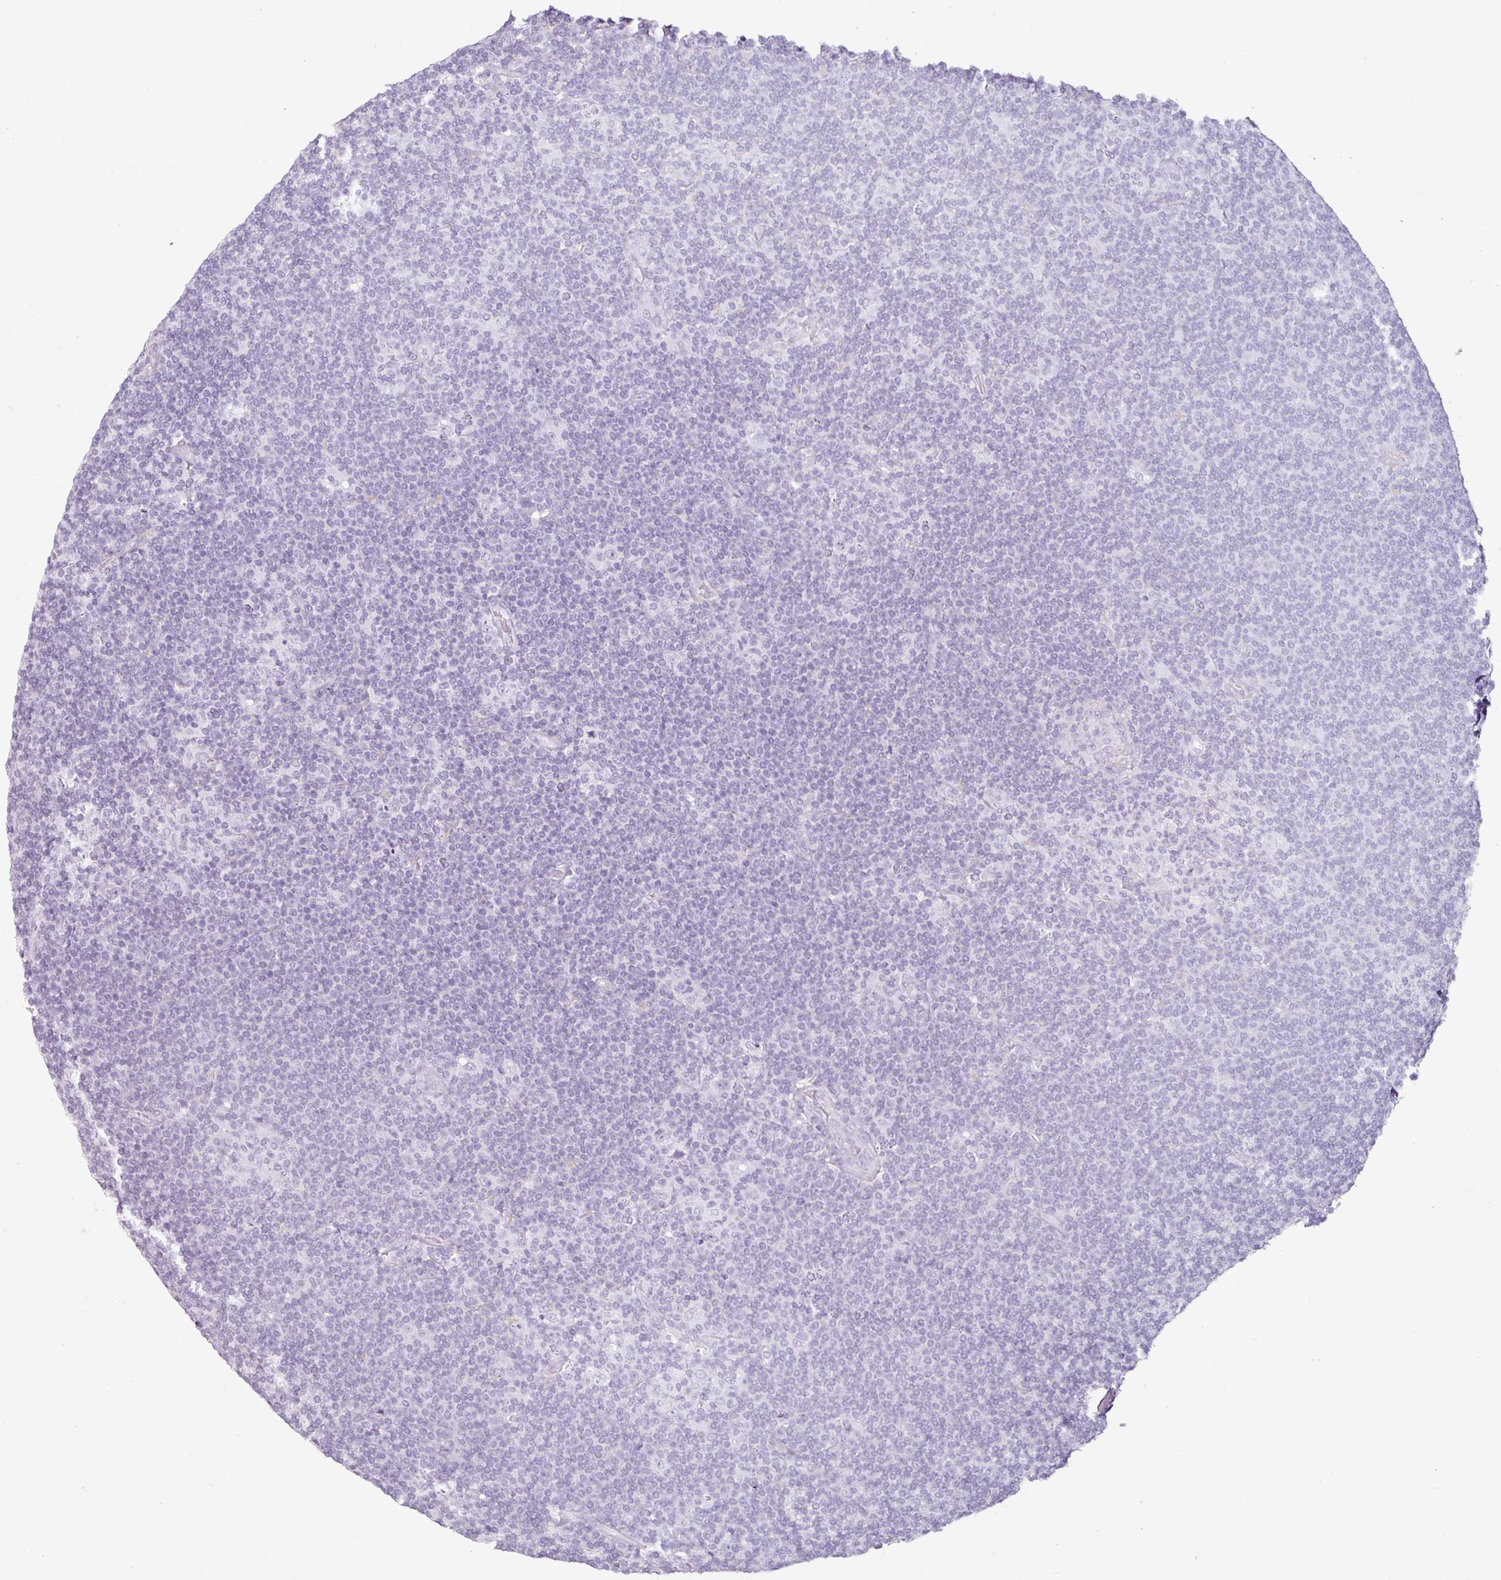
{"staining": {"intensity": "negative", "quantity": "none", "location": "none"}, "tissue": "lymphoma", "cell_type": "Tumor cells", "image_type": "cancer", "snomed": [{"axis": "morphology", "description": "Hodgkin's disease, NOS"}, {"axis": "topography", "description": "Lymph node"}], "caption": "The micrograph displays no significant staining in tumor cells of lymphoma.", "gene": "CAP2", "patient": {"sex": "female", "age": 57}}